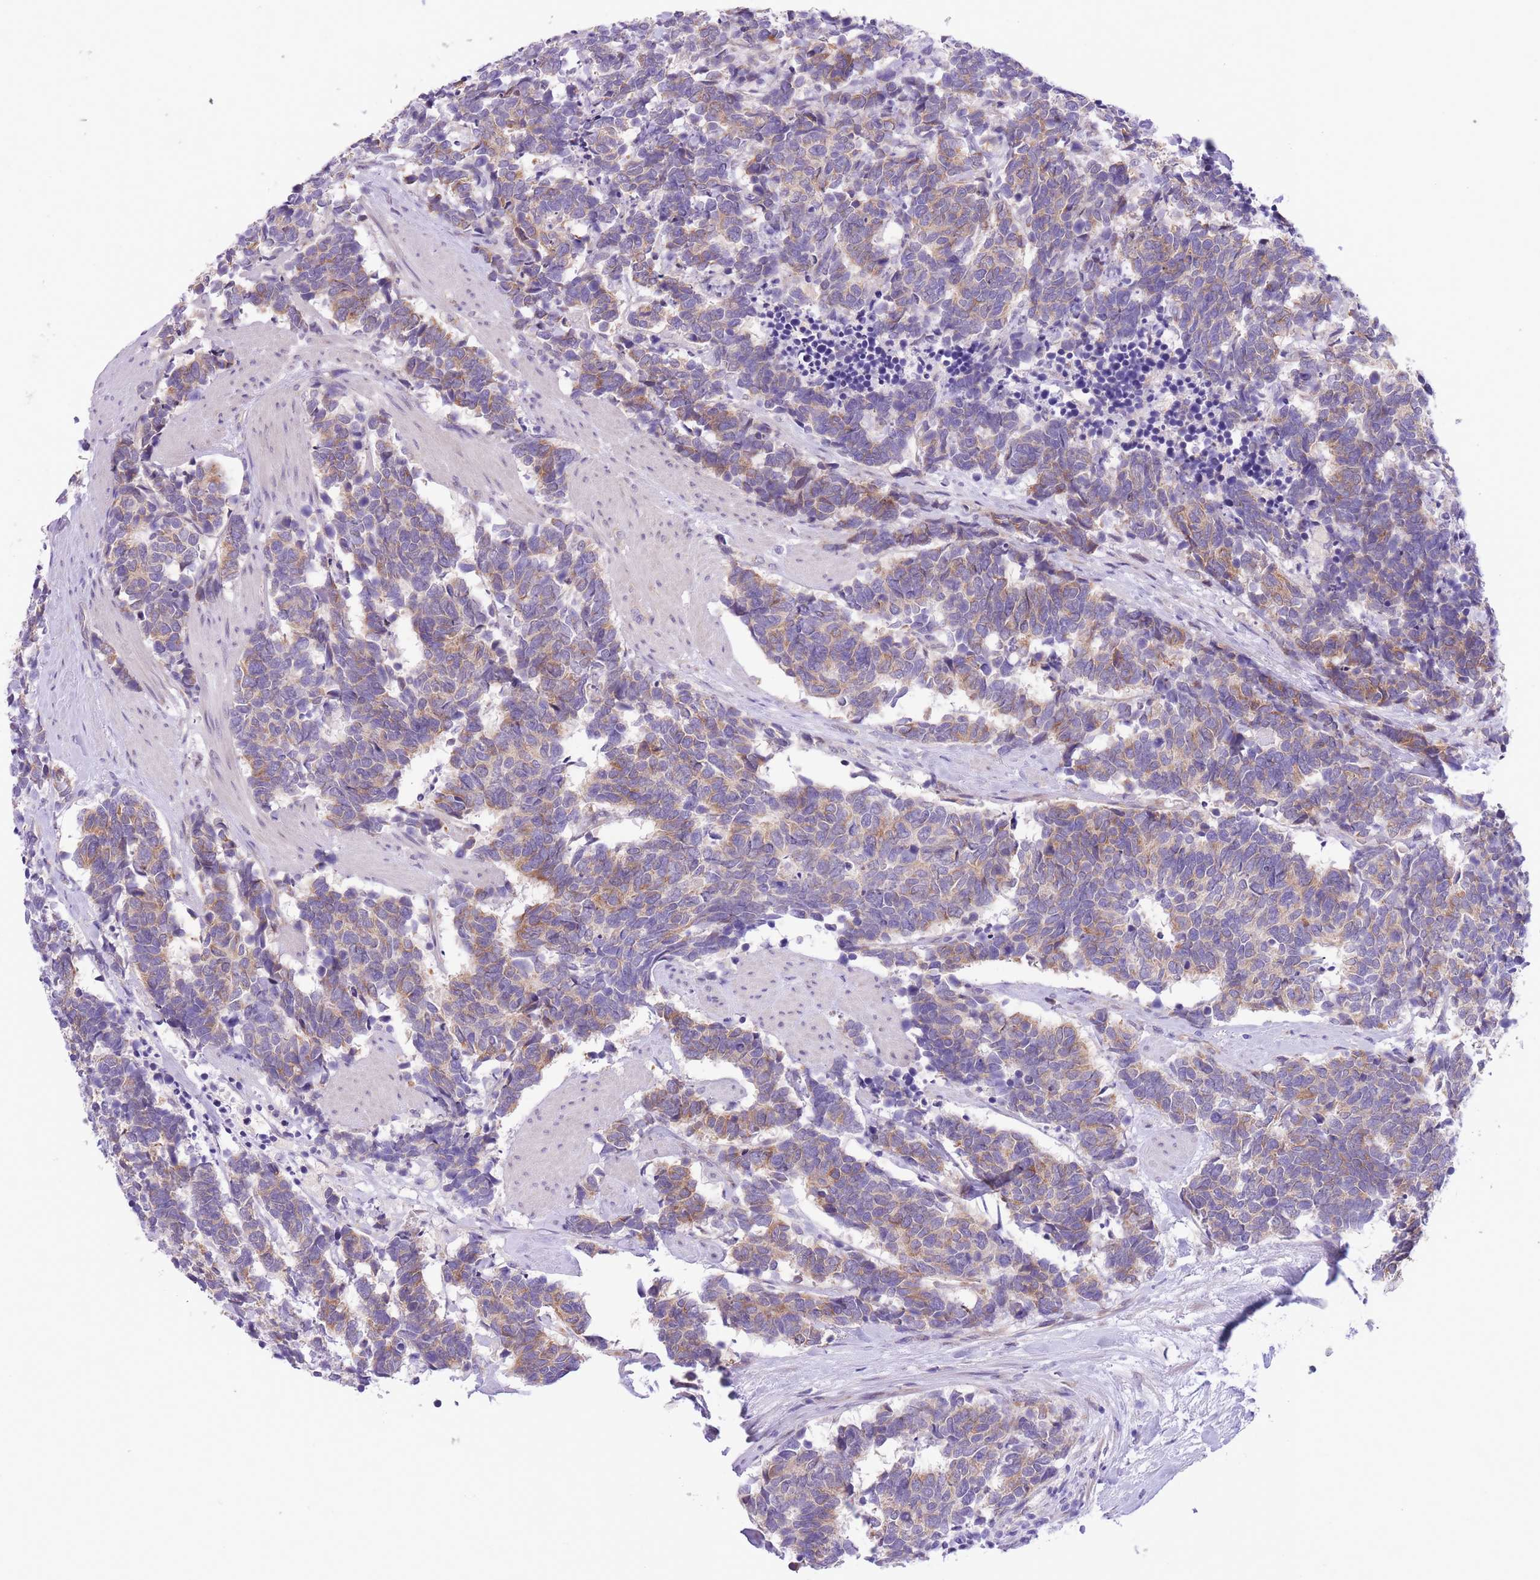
{"staining": {"intensity": "moderate", "quantity": "25%-75%", "location": "cytoplasmic/membranous"}, "tissue": "carcinoid", "cell_type": "Tumor cells", "image_type": "cancer", "snomed": [{"axis": "morphology", "description": "Carcinoma, NOS"}, {"axis": "morphology", "description": "Carcinoid, malignant, NOS"}, {"axis": "topography", "description": "Prostate"}], "caption": "Carcinoid (malignant) stained with a brown dye shows moderate cytoplasmic/membranous positive staining in approximately 25%-75% of tumor cells.", "gene": "WWOX", "patient": {"sex": "male", "age": 57}}